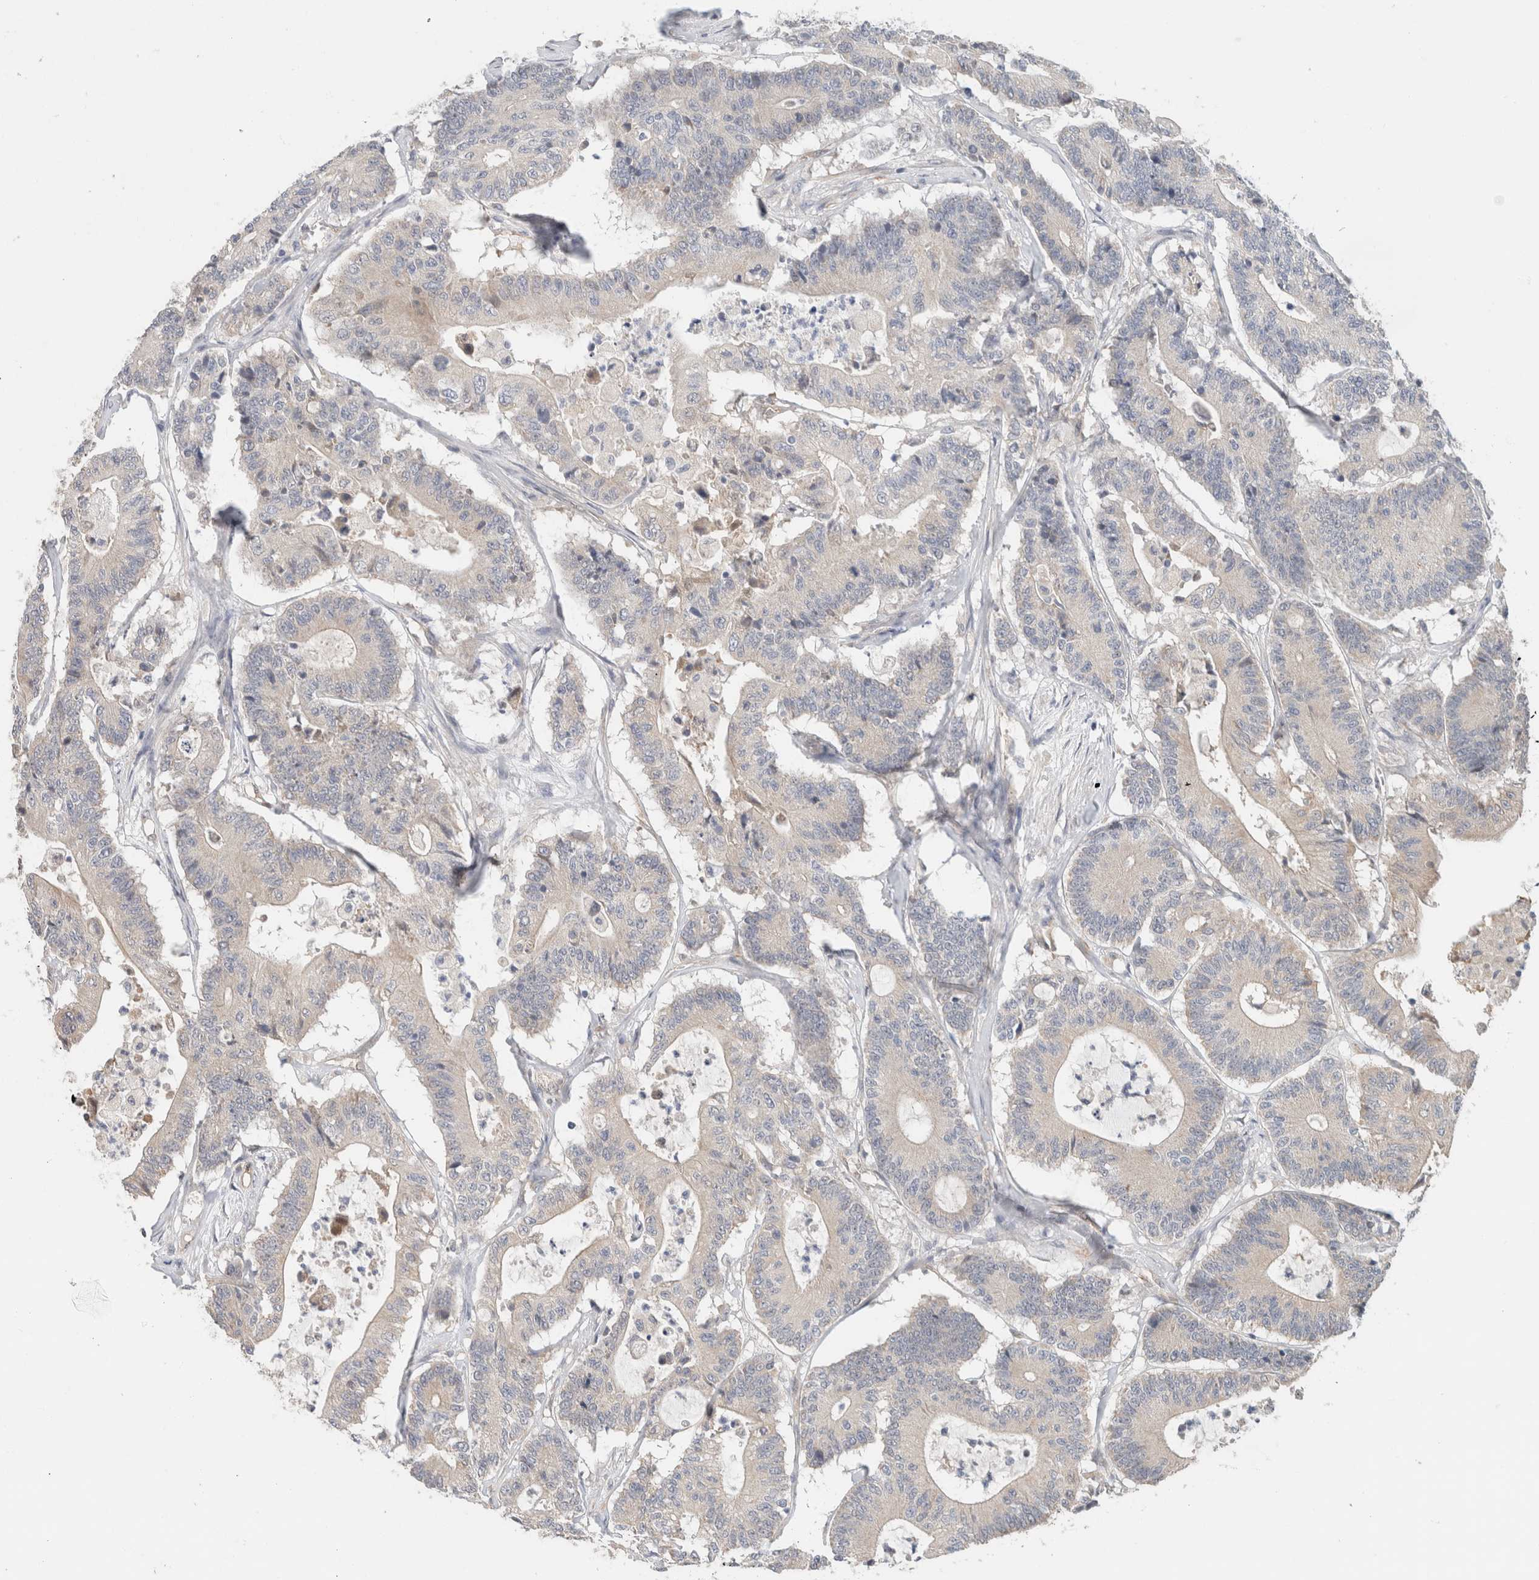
{"staining": {"intensity": "negative", "quantity": "none", "location": "none"}, "tissue": "colorectal cancer", "cell_type": "Tumor cells", "image_type": "cancer", "snomed": [{"axis": "morphology", "description": "Adenocarcinoma, NOS"}, {"axis": "topography", "description": "Colon"}], "caption": "The immunohistochemistry (IHC) micrograph has no significant staining in tumor cells of colorectal adenocarcinoma tissue.", "gene": "CA13", "patient": {"sex": "female", "age": 84}}